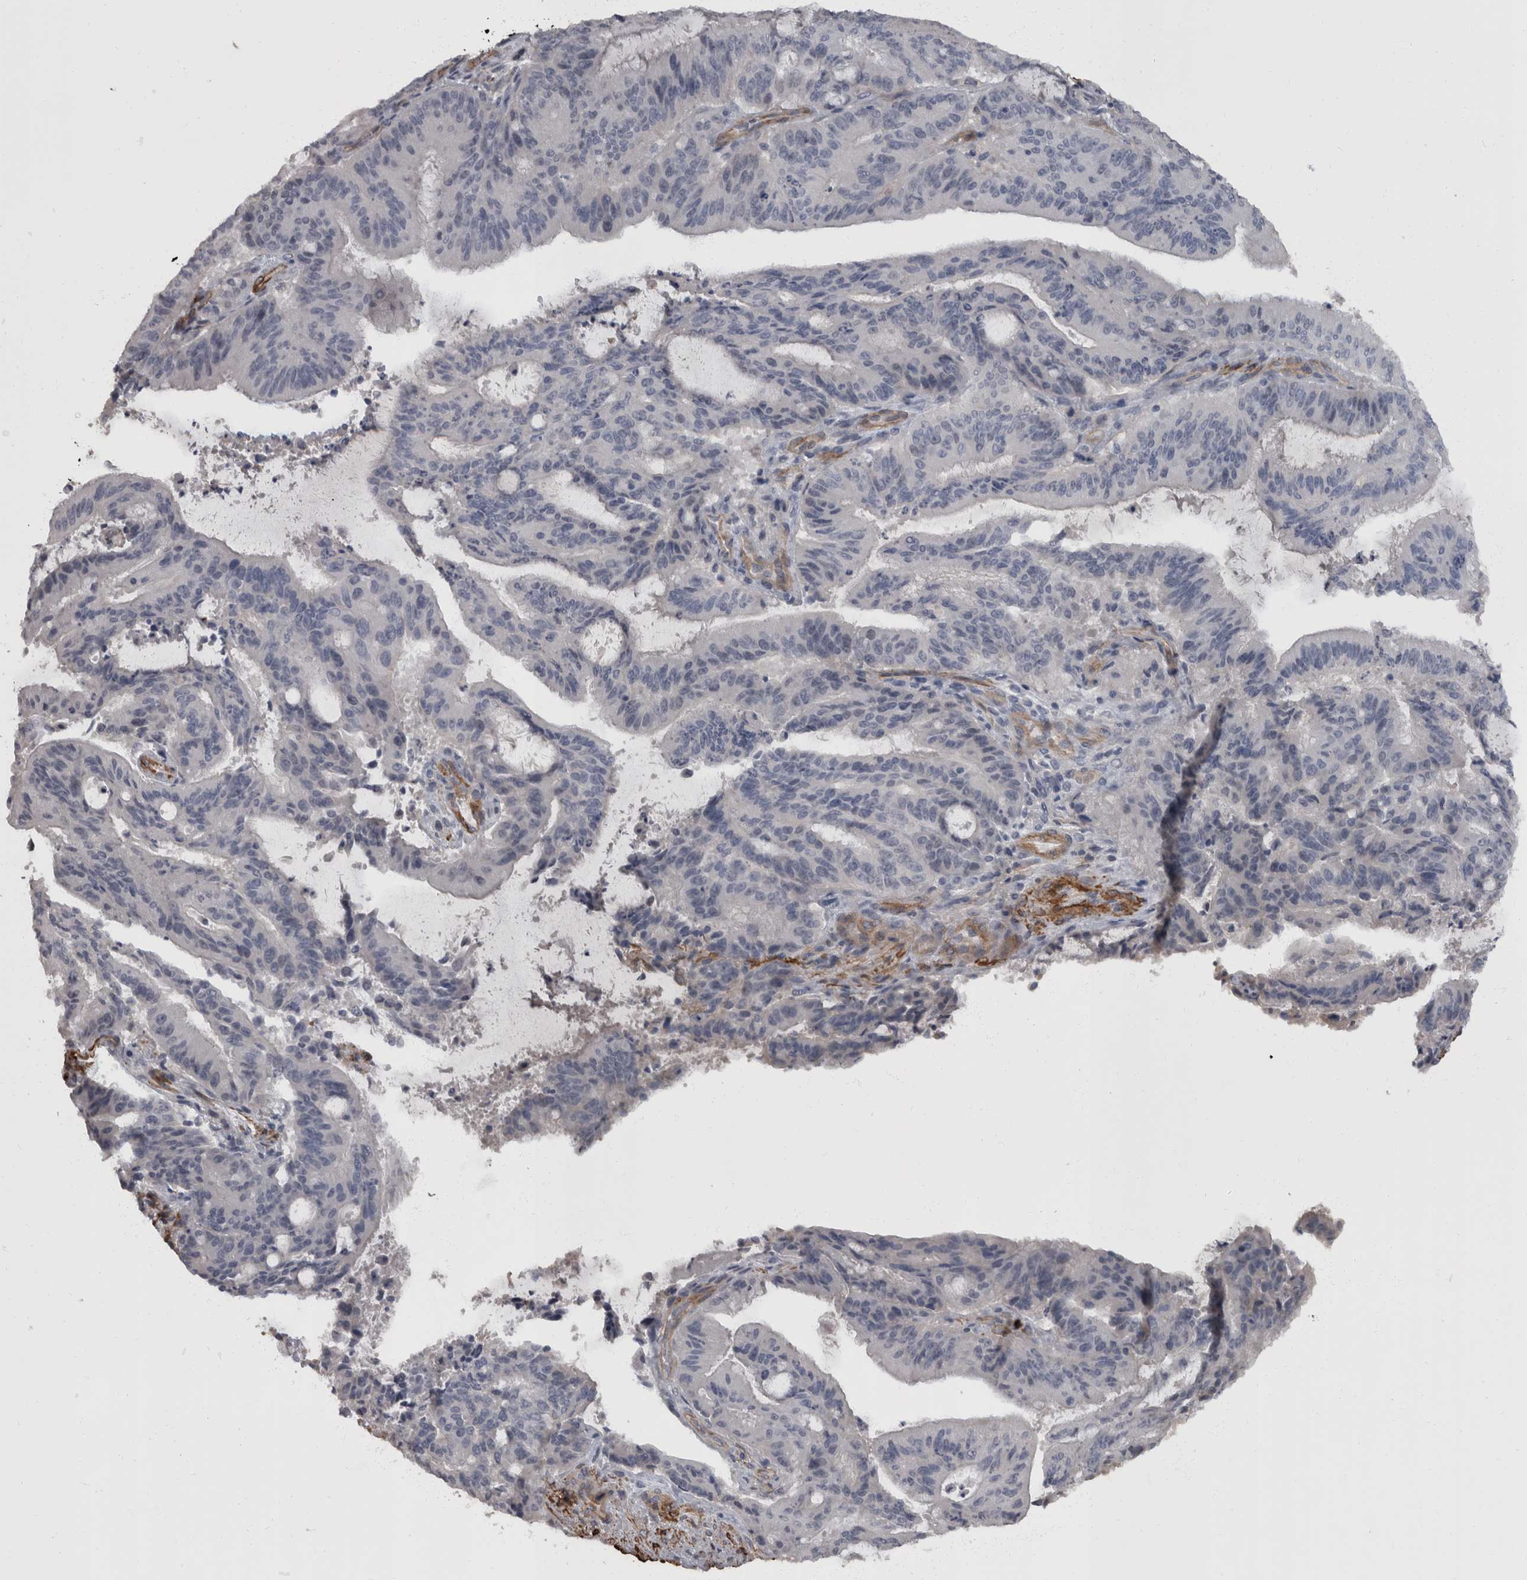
{"staining": {"intensity": "negative", "quantity": "none", "location": "none"}, "tissue": "liver cancer", "cell_type": "Tumor cells", "image_type": "cancer", "snomed": [{"axis": "morphology", "description": "Normal tissue, NOS"}, {"axis": "morphology", "description": "Cholangiocarcinoma"}, {"axis": "topography", "description": "Liver"}, {"axis": "topography", "description": "Peripheral nerve tissue"}], "caption": "This histopathology image is of liver cholangiocarcinoma stained with IHC to label a protein in brown with the nuclei are counter-stained blue. There is no expression in tumor cells. (DAB (3,3'-diaminobenzidine) IHC visualized using brightfield microscopy, high magnification).", "gene": "MASTL", "patient": {"sex": "female", "age": 73}}